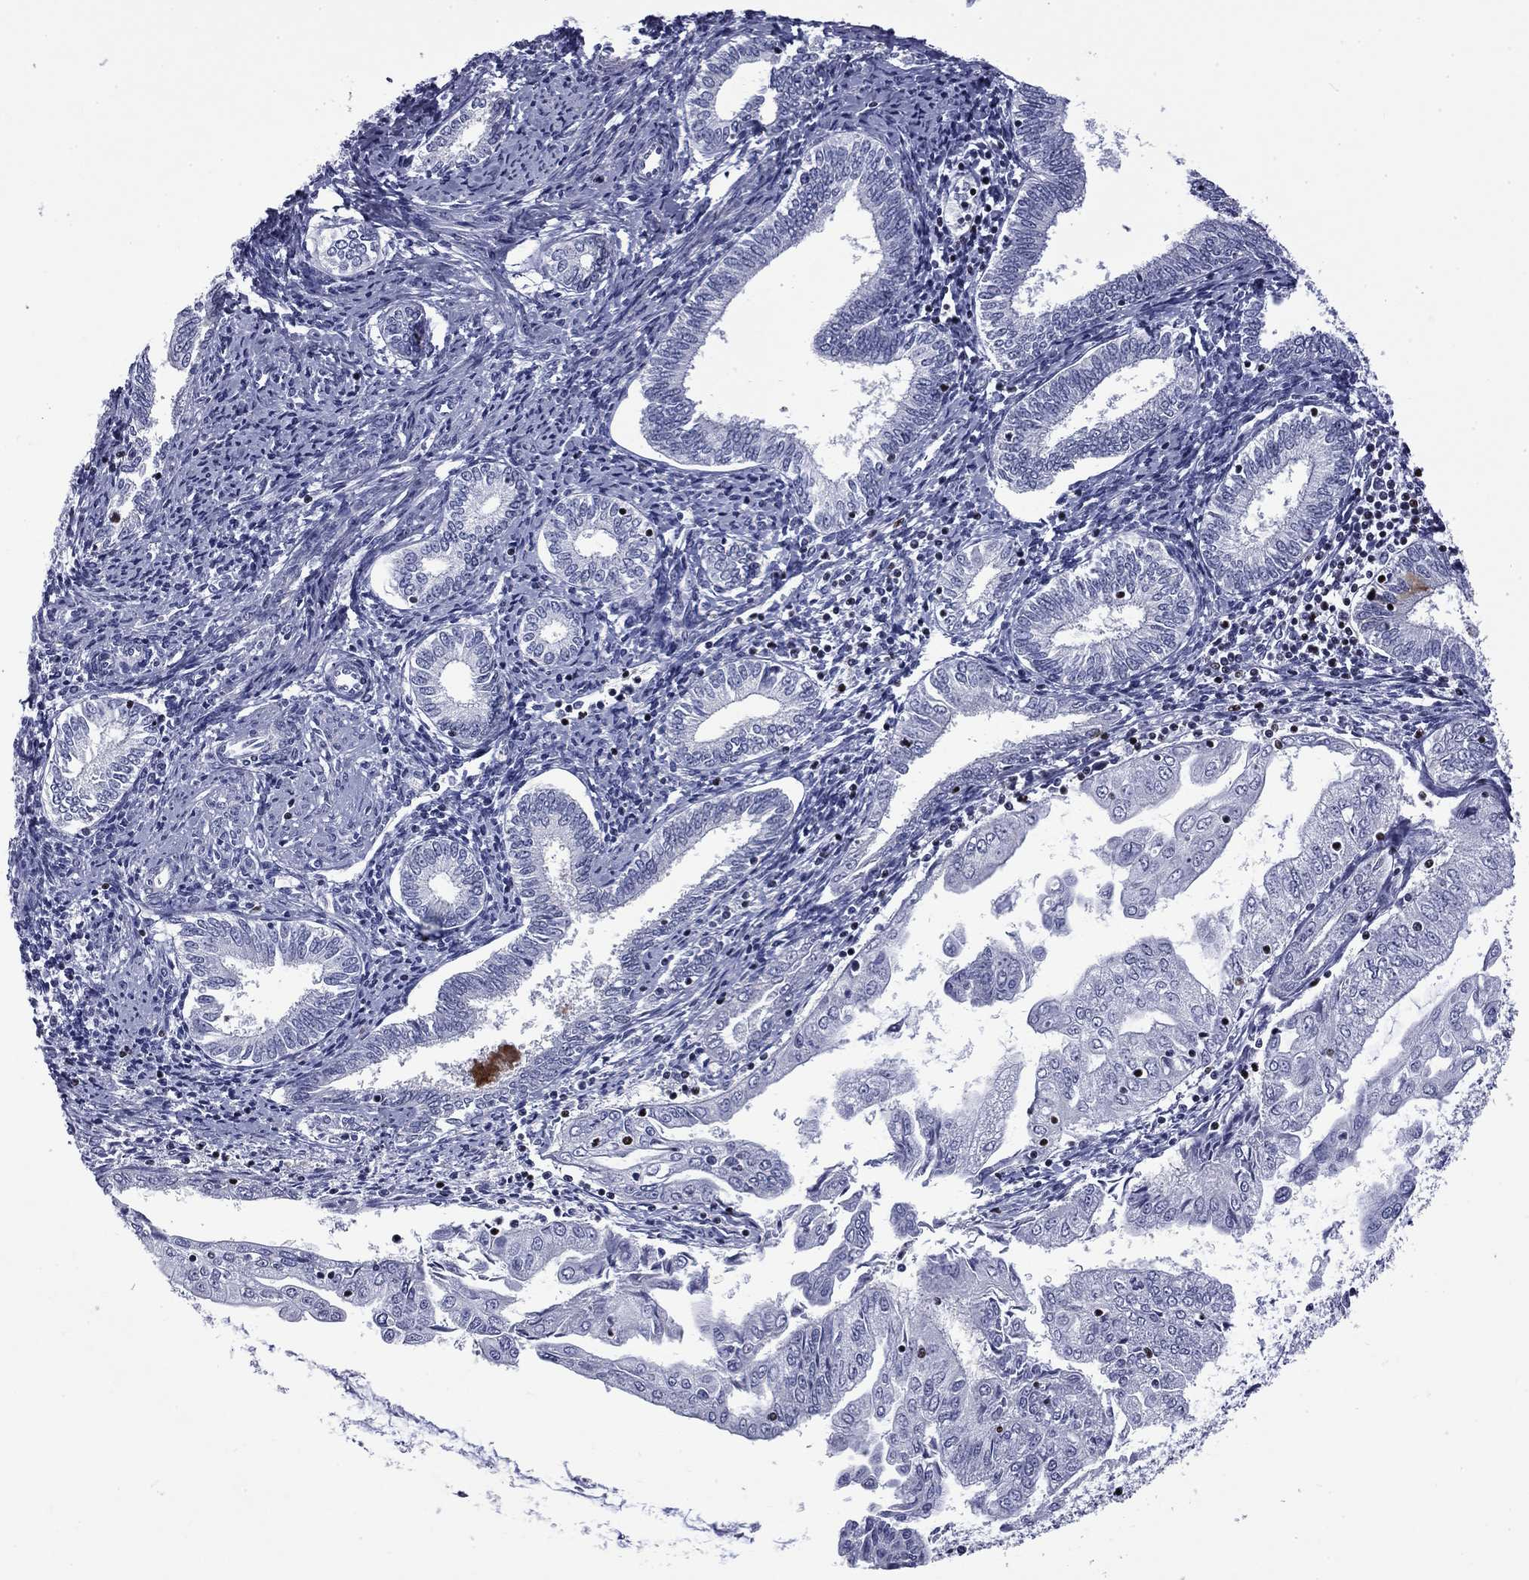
{"staining": {"intensity": "negative", "quantity": "none", "location": "none"}, "tissue": "endometrial cancer", "cell_type": "Tumor cells", "image_type": "cancer", "snomed": [{"axis": "morphology", "description": "Adenocarcinoma, NOS"}, {"axis": "topography", "description": "Endometrium"}], "caption": "This is a histopathology image of IHC staining of adenocarcinoma (endometrial), which shows no positivity in tumor cells.", "gene": "IKZF3", "patient": {"sex": "female", "age": 56}}